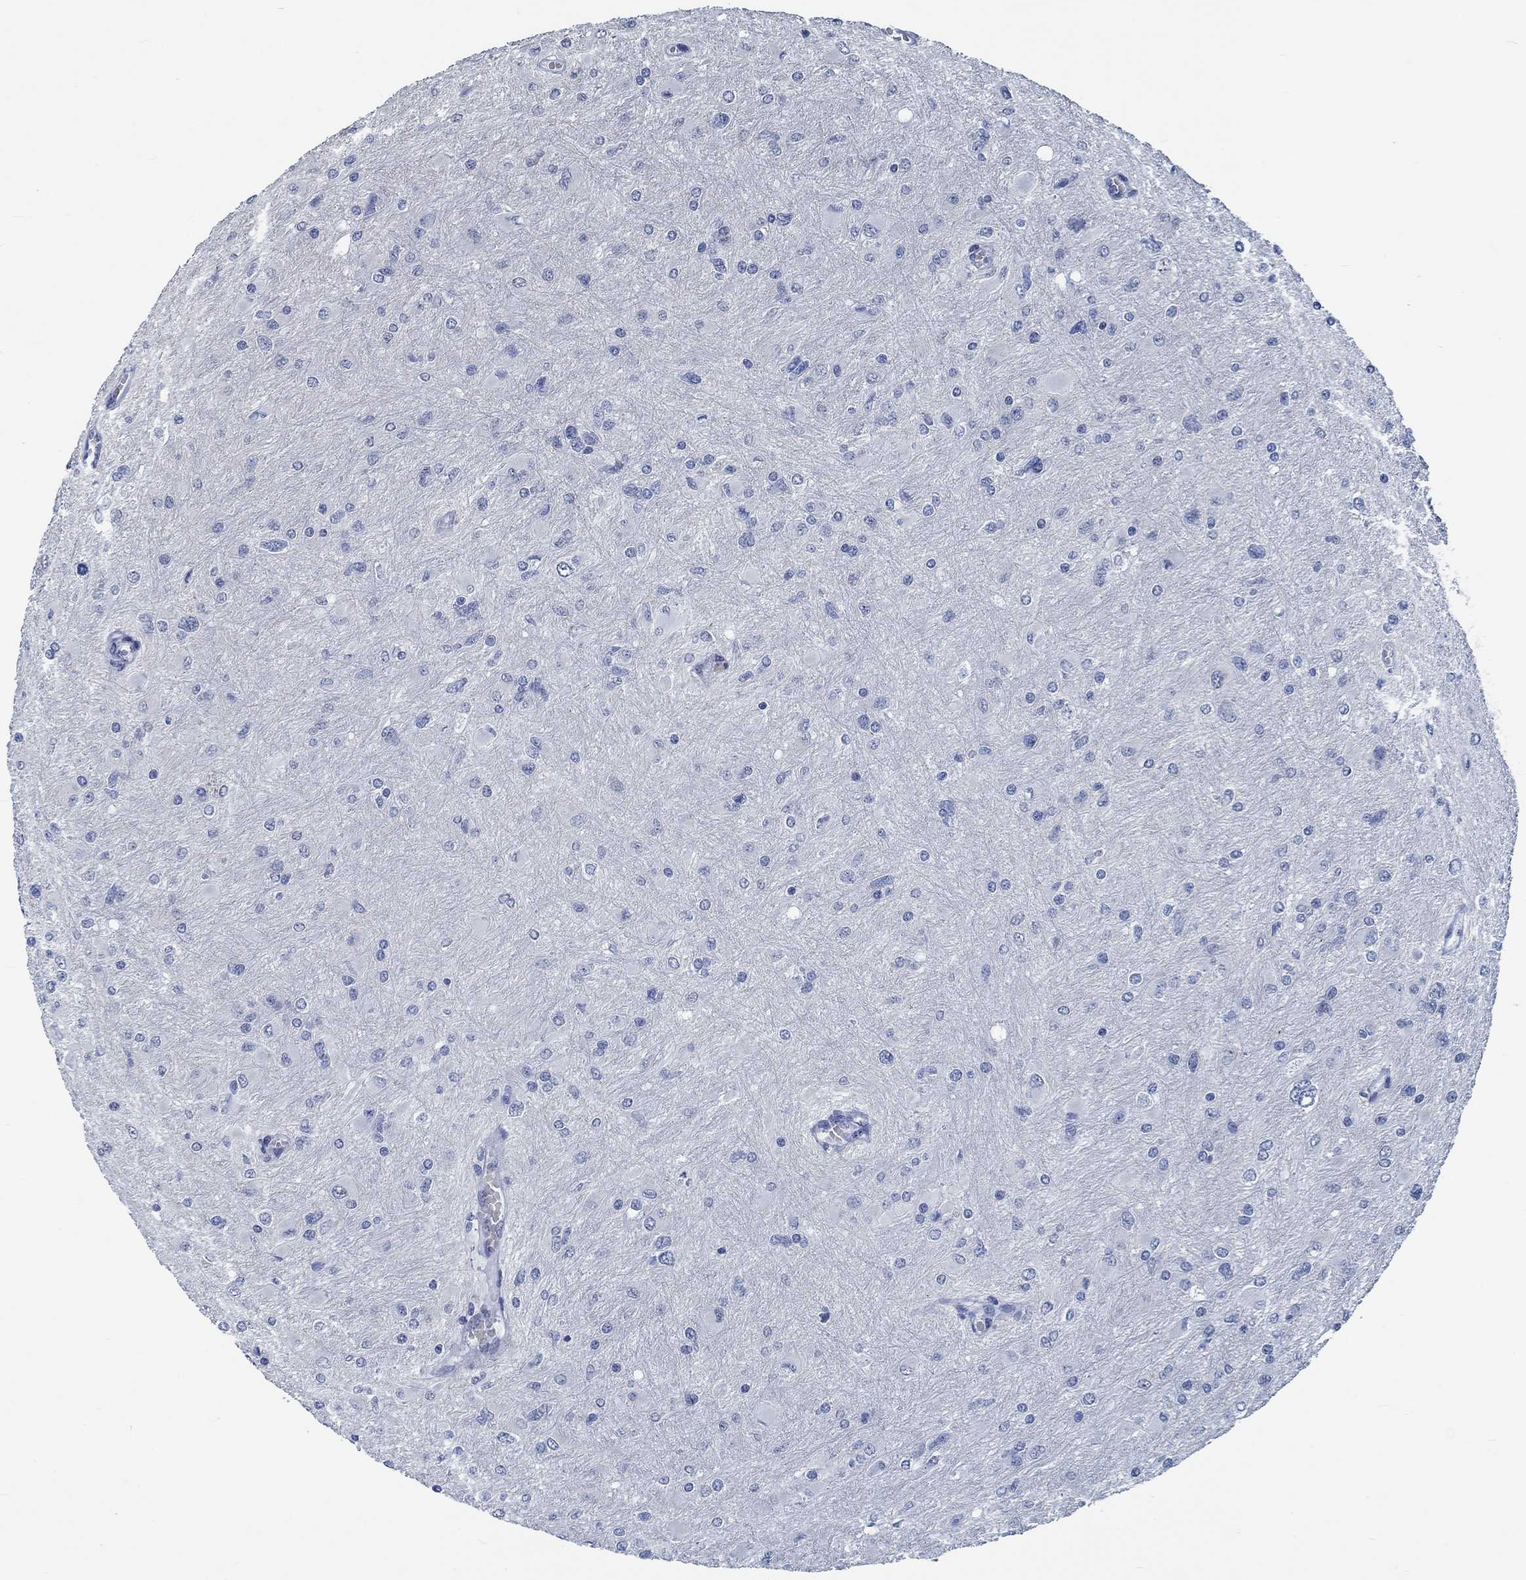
{"staining": {"intensity": "negative", "quantity": "none", "location": "none"}, "tissue": "glioma", "cell_type": "Tumor cells", "image_type": "cancer", "snomed": [{"axis": "morphology", "description": "Glioma, malignant, High grade"}, {"axis": "topography", "description": "Cerebral cortex"}], "caption": "Malignant glioma (high-grade) stained for a protein using immunohistochemistry shows no expression tumor cells.", "gene": "OBSCN", "patient": {"sex": "female", "age": 36}}